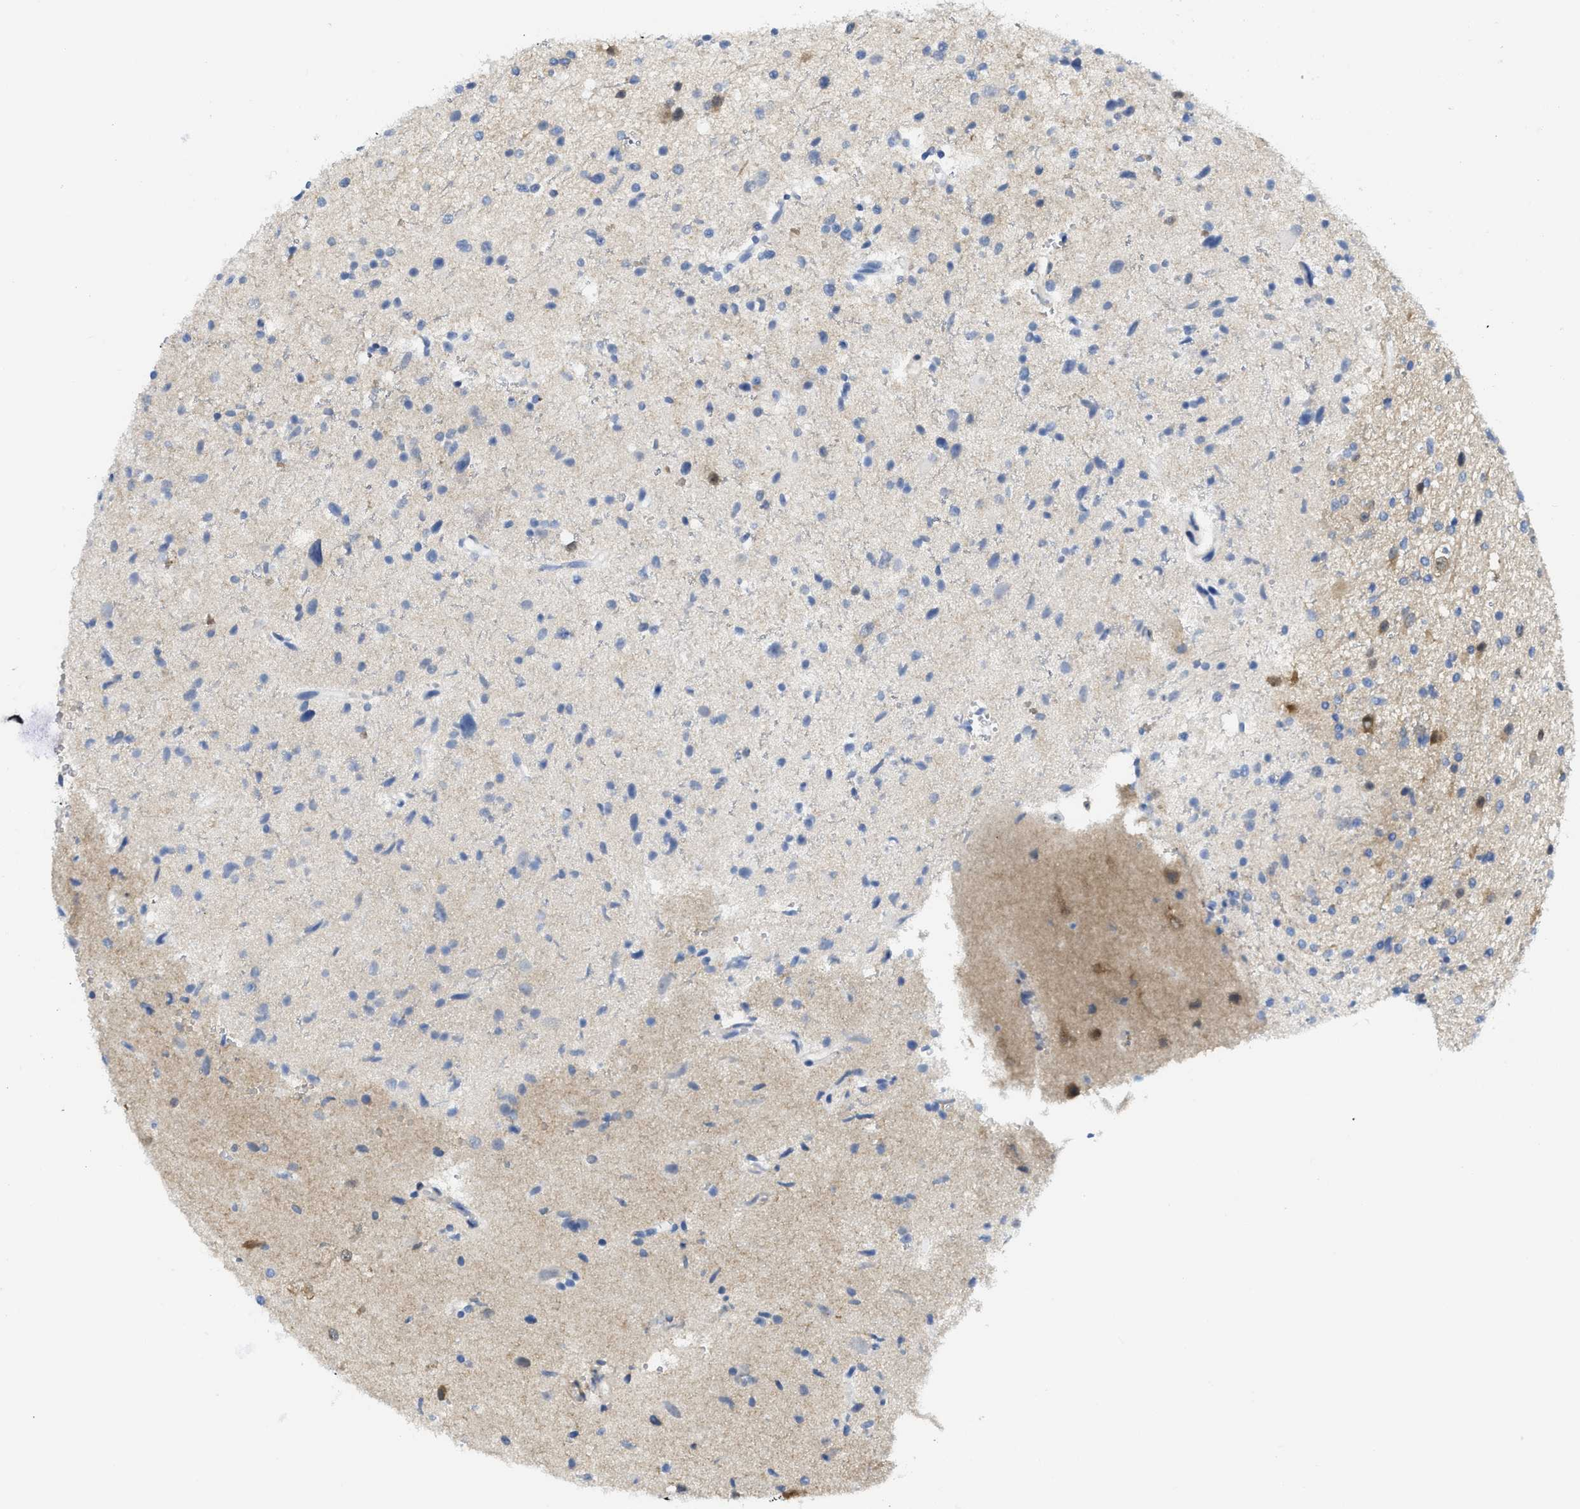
{"staining": {"intensity": "moderate", "quantity": "25%-75%", "location": "cytoplasmic/membranous"}, "tissue": "glioma", "cell_type": "Tumor cells", "image_type": "cancer", "snomed": [{"axis": "morphology", "description": "Glioma, malignant, High grade"}, {"axis": "topography", "description": "Brain"}], "caption": "A brown stain highlights moderate cytoplasmic/membranous expression of a protein in glioma tumor cells.", "gene": "TUB", "patient": {"sex": "male", "age": 33}}